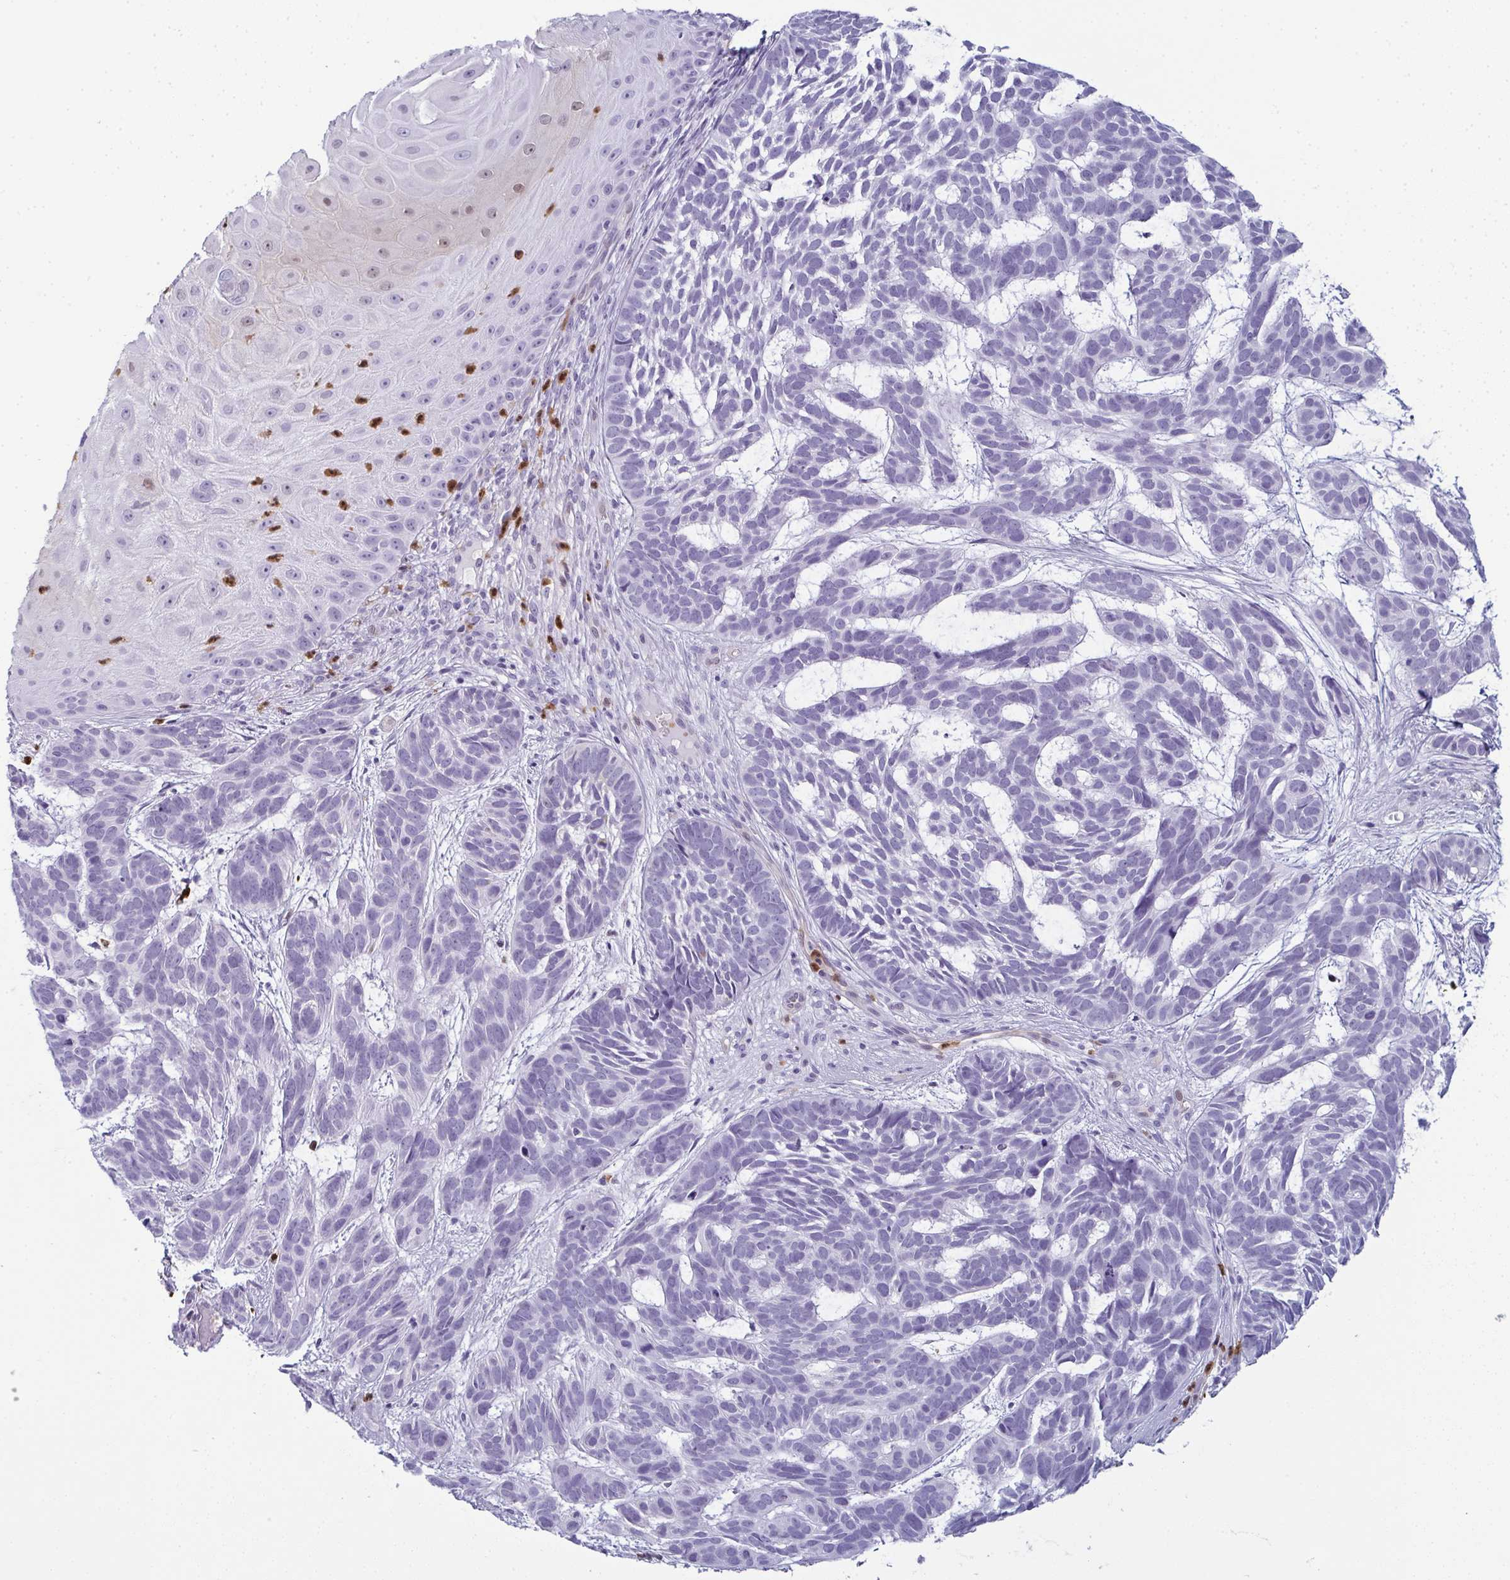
{"staining": {"intensity": "negative", "quantity": "none", "location": "none"}, "tissue": "skin cancer", "cell_type": "Tumor cells", "image_type": "cancer", "snomed": [{"axis": "morphology", "description": "Basal cell carcinoma"}, {"axis": "topography", "description": "Skin"}], "caption": "Tumor cells show no significant protein expression in basal cell carcinoma (skin).", "gene": "CDA", "patient": {"sex": "male", "age": 78}}